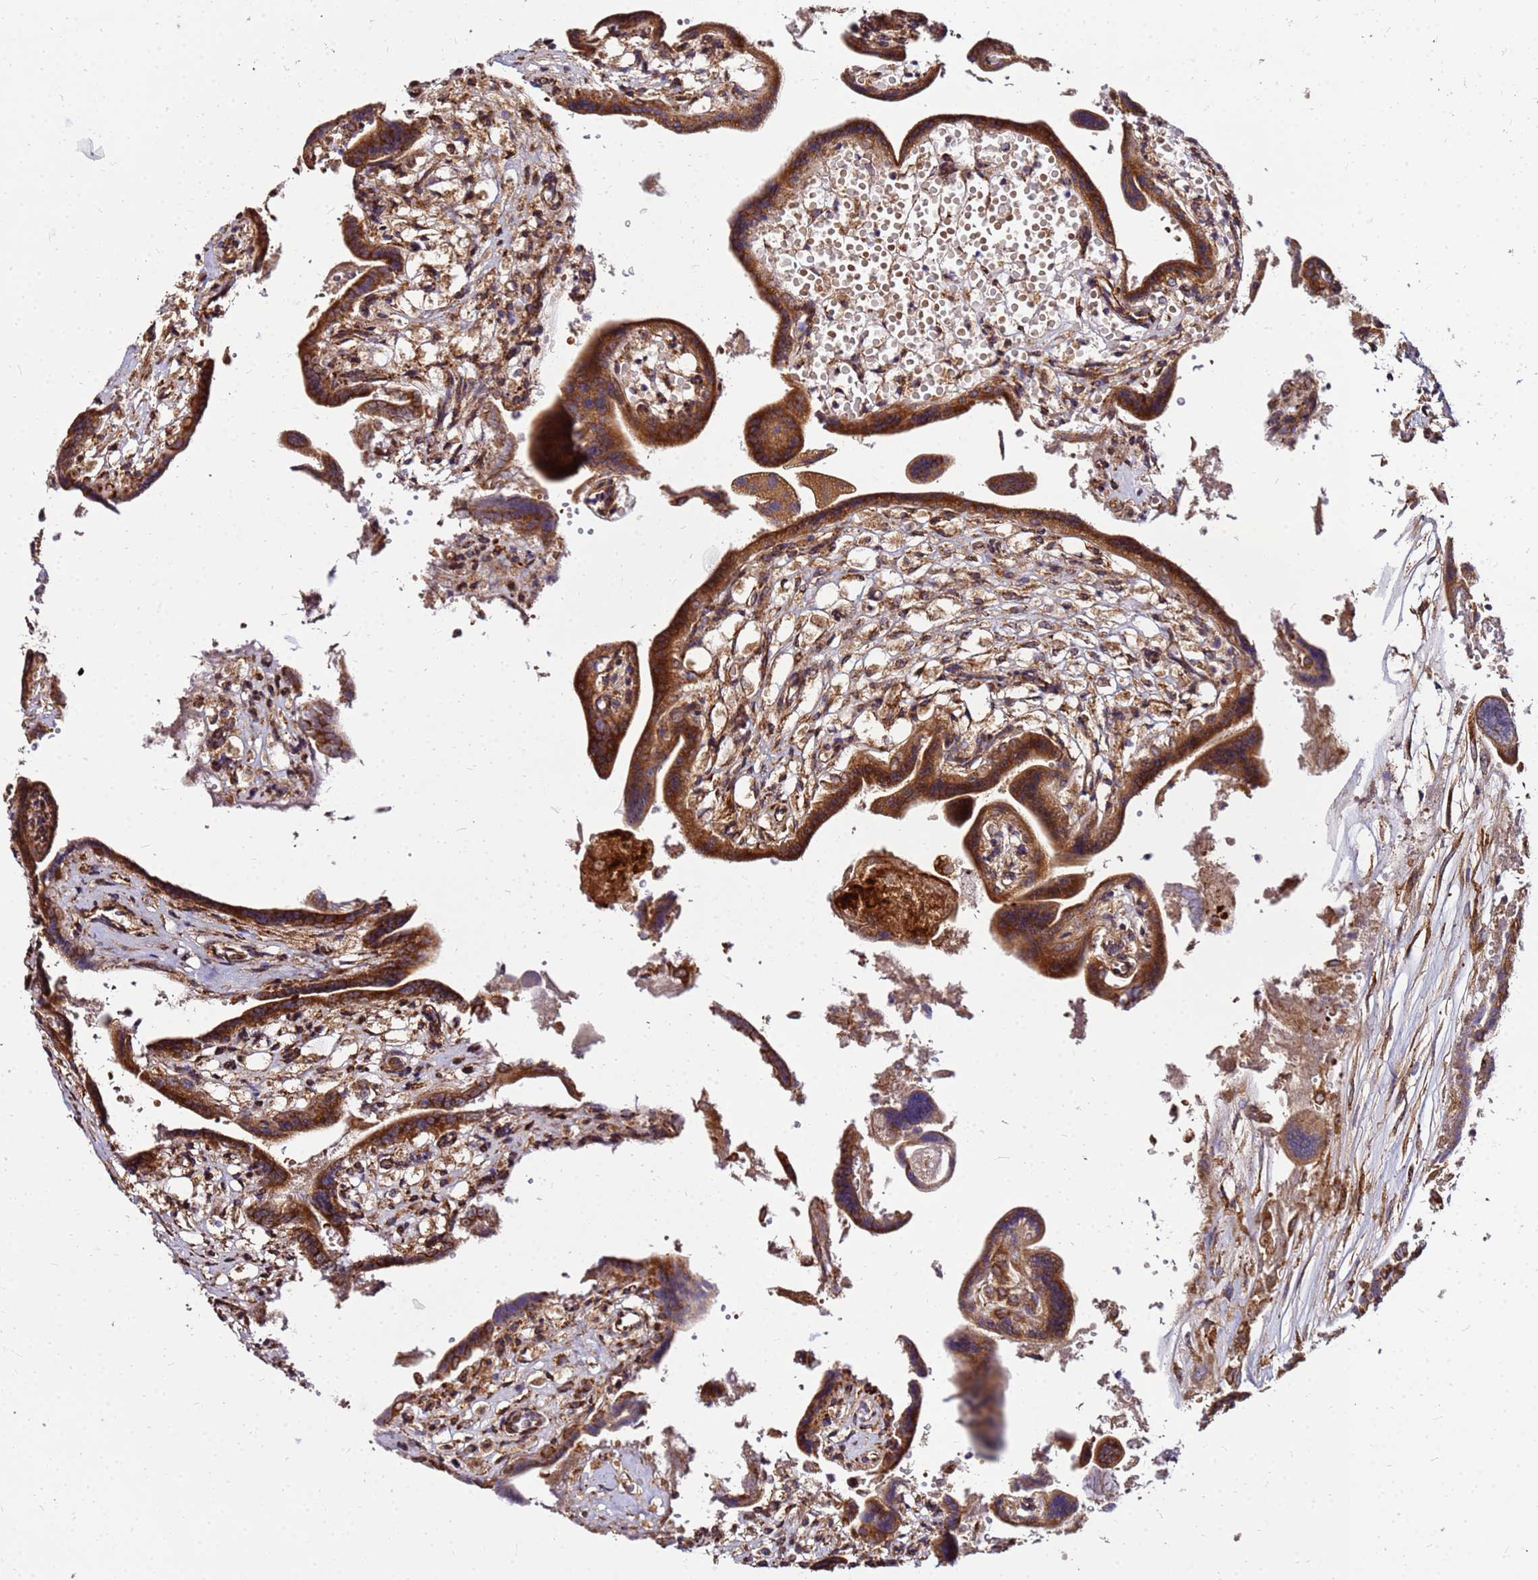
{"staining": {"intensity": "strong", "quantity": ">75%", "location": "cytoplasmic/membranous"}, "tissue": "placenta", "cell_type": "Trophoblastic cells", "image_type": "normal", "snomed": [{"axis": "morphology", "description": "Normal tissue, NOS"}, {"axis": "topography", "description": "Placenta"}], "caption": "Unremarkable placenta was stained to show a protein in brown. There is high levels of strong cytoplasmic/membranous staining in about >75% of trophoblastic cells. (IHC, brightfield microscopy, high magnification).", "gene": "WWC2", "patient": {"sex": "female", "age": 37}}